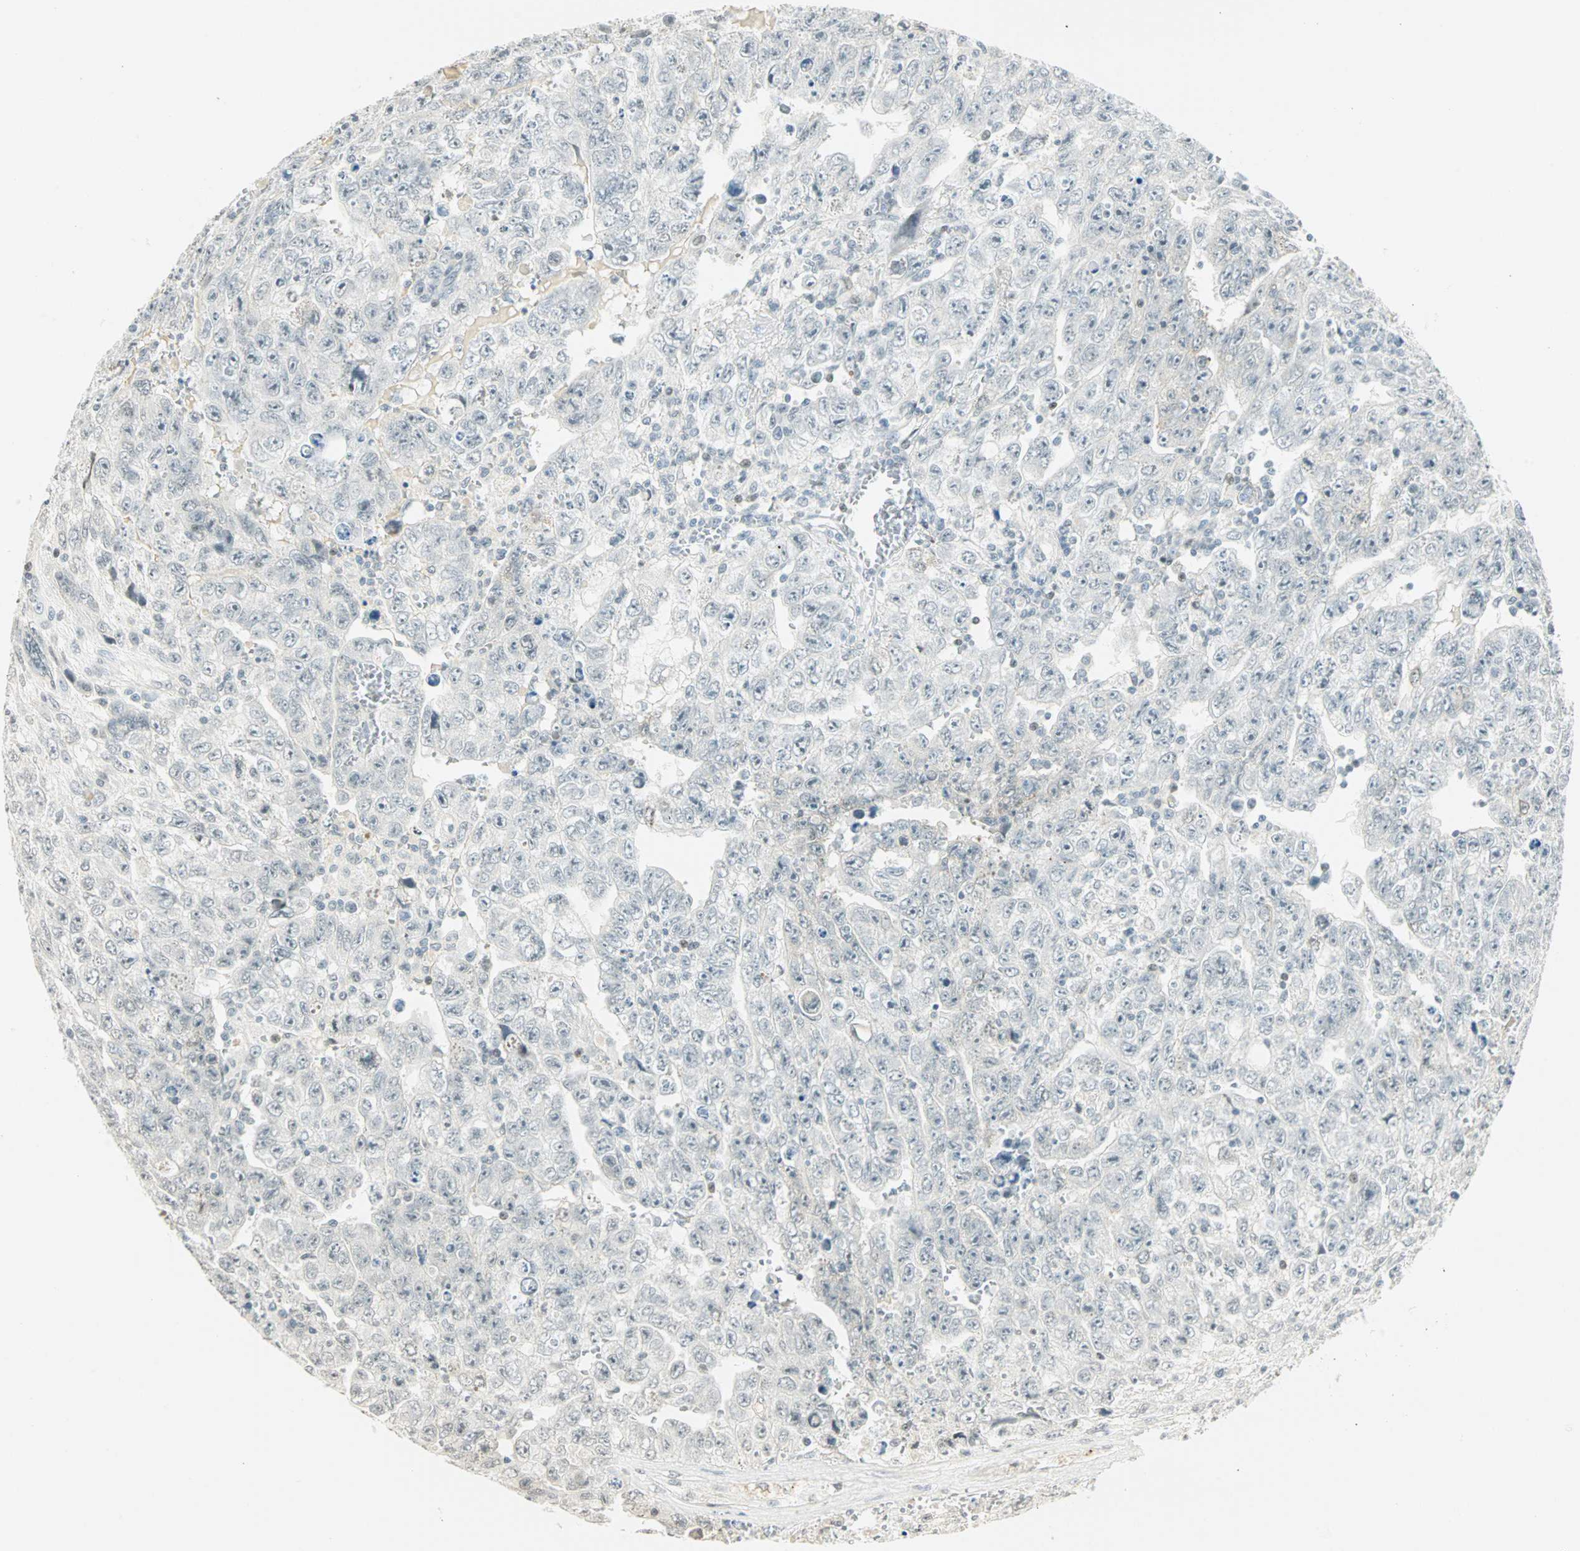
{"staining": {"intensity": "weak", "quantity": "<25%", "location": "nuclear"}, "tissue": "testis cancer", "cell_type": "Tumor cells", "image_type": "cancer", "snomed": [{"axis": "morphology", "description": "Carcinoma, Embryonal, NOS"}, {"axis": "topography", "description": "Testis"}], "caption": "Embryonal carcinoma (testis) was stained to show a protein in brown. There is no significant staining in tumor cells. Nuclei are stained in blue.", "gene": "SMAD3", "patient": {"sex": "male", "age": 28}}